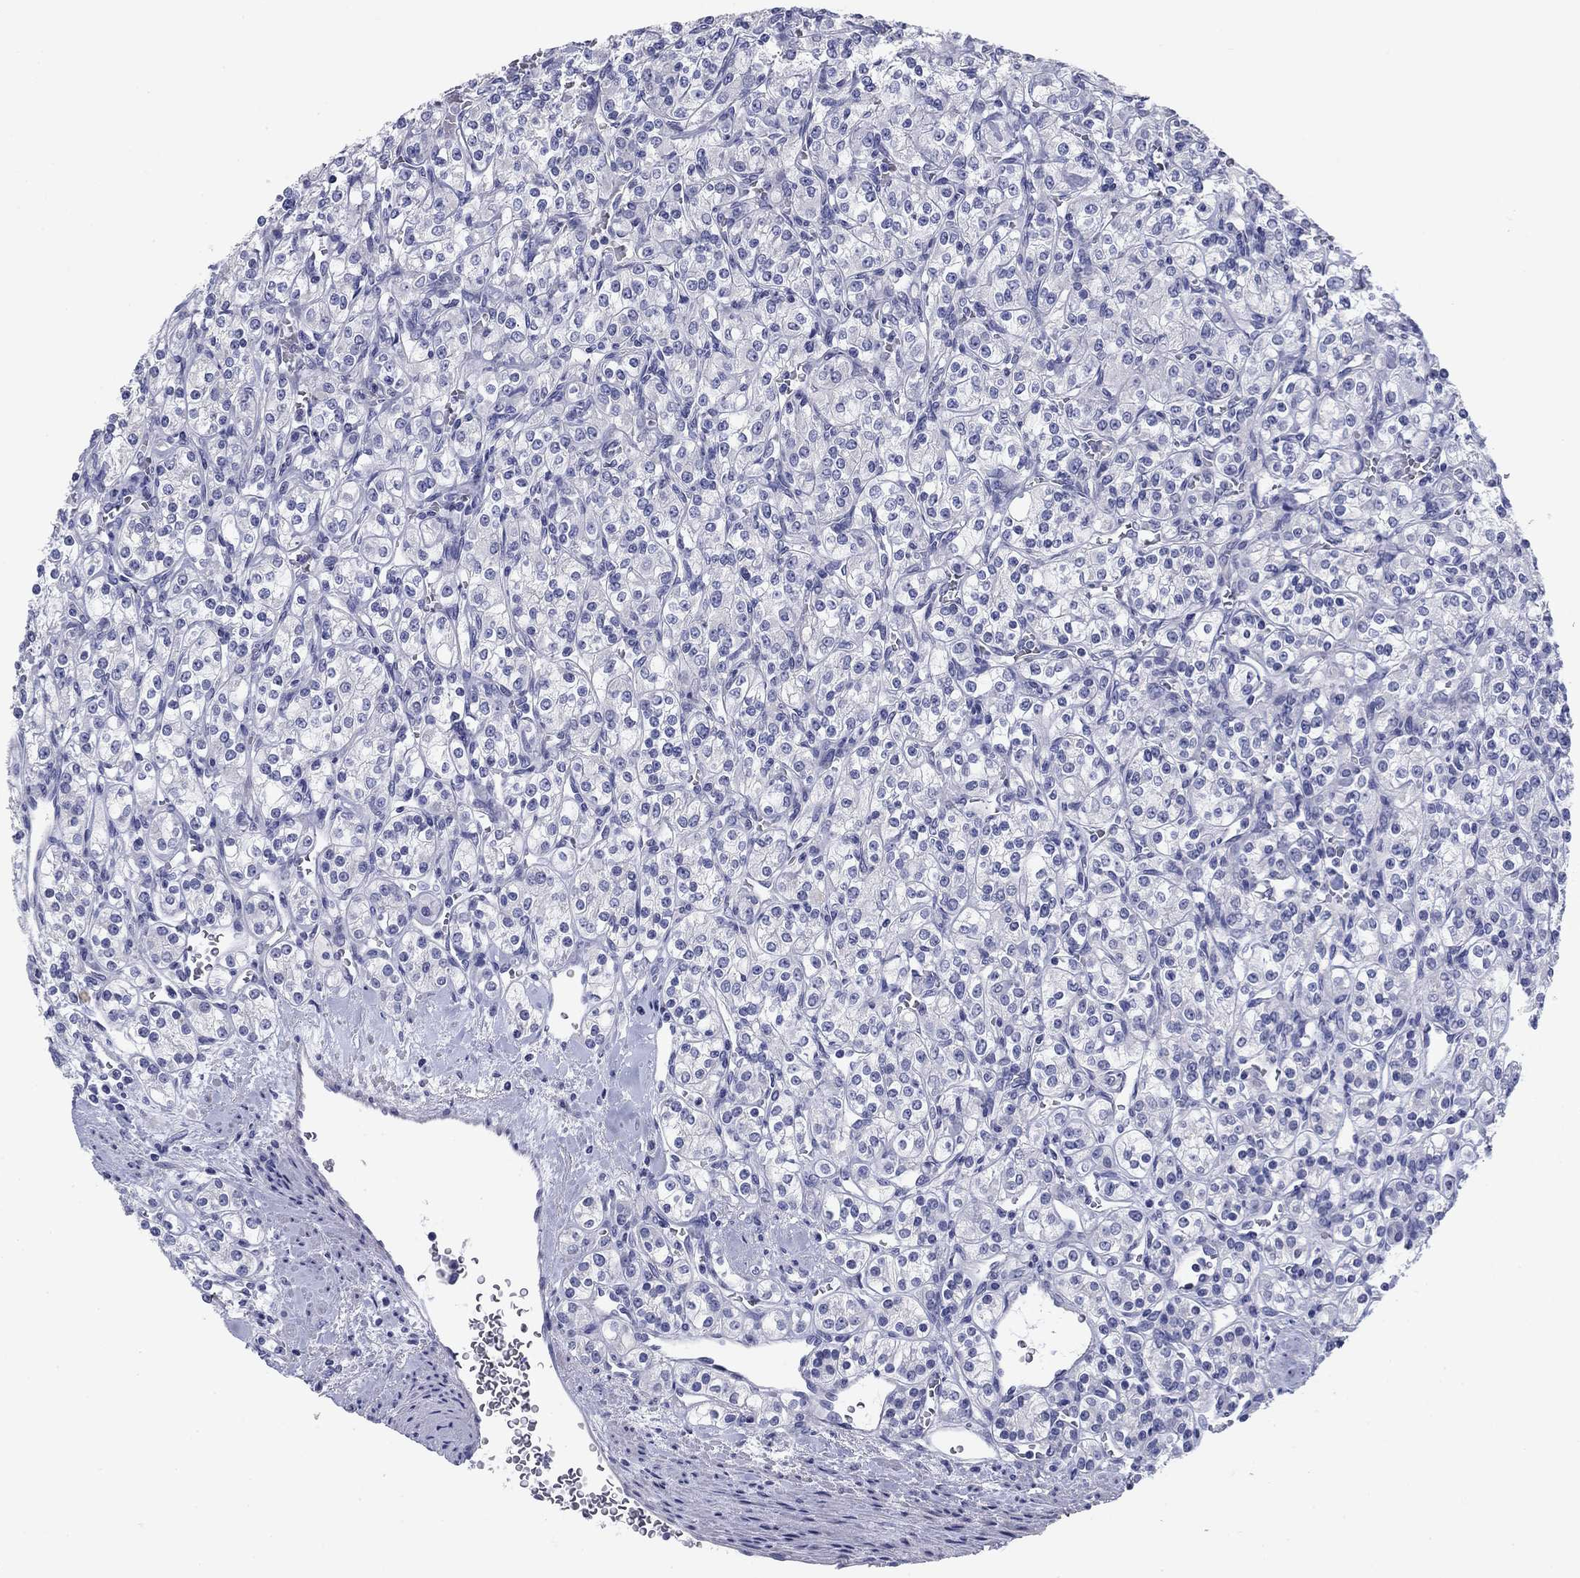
{"staining": {"intensity": "negative", "quantity": "none", "location": "none"}, "tissue": "renal cancer", "cell_type": "Tumor cells", "image_type": "cancer", "snomed": [{"axis": "morphology", "description": "Adenocarcinoma, NOS"}, {"axis": "topography", "description": "Kidney"}], "caption": "High power microscopy micrograph of an IHC photomicrograph of adenocarcinoma (renal), revealing no significant expression in tumor cells.", "gene": "PRKCG", "patient": {"sex": "male", "age": 77}}